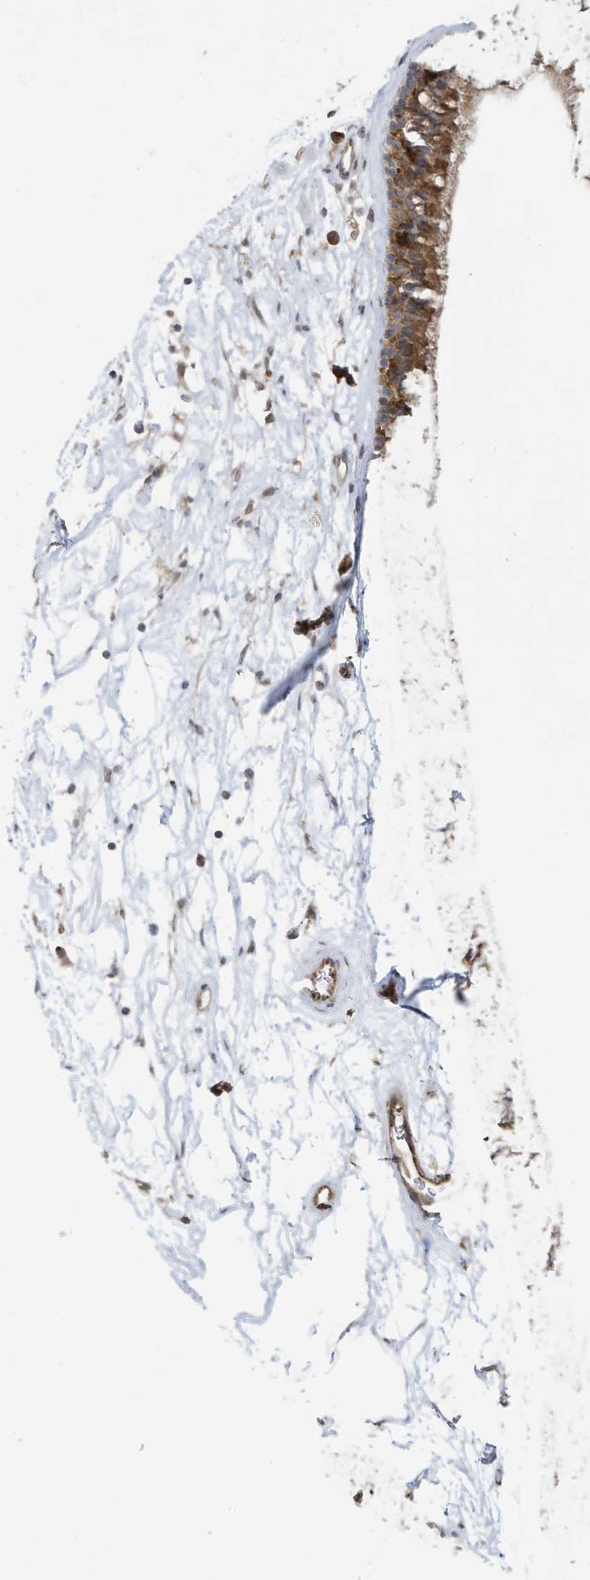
{"staining": {"intensity": "moderate", "quantity": ">75%", "location": "cytoplasmic/membranous"}, "tissue": "nasopharynx", "cell_type": "Respiratory epithelial cells", "image_type": "normal", "snomed": [{"axis": "morphology", "description": "Normal tissue, NOS"}, {"axis": "topography", "description": "Nasopharynx"}], "caption": "Immunohistochemistry (IHC) image of unremarkable nasopharynx stained for a protein (brown), which shows medium levels of moderate cytoplasmic/membranous staining in about >75% of respiratory epithelial cells.", "gene": "USE1", "patient": {"sex": "male", "age": 64}}